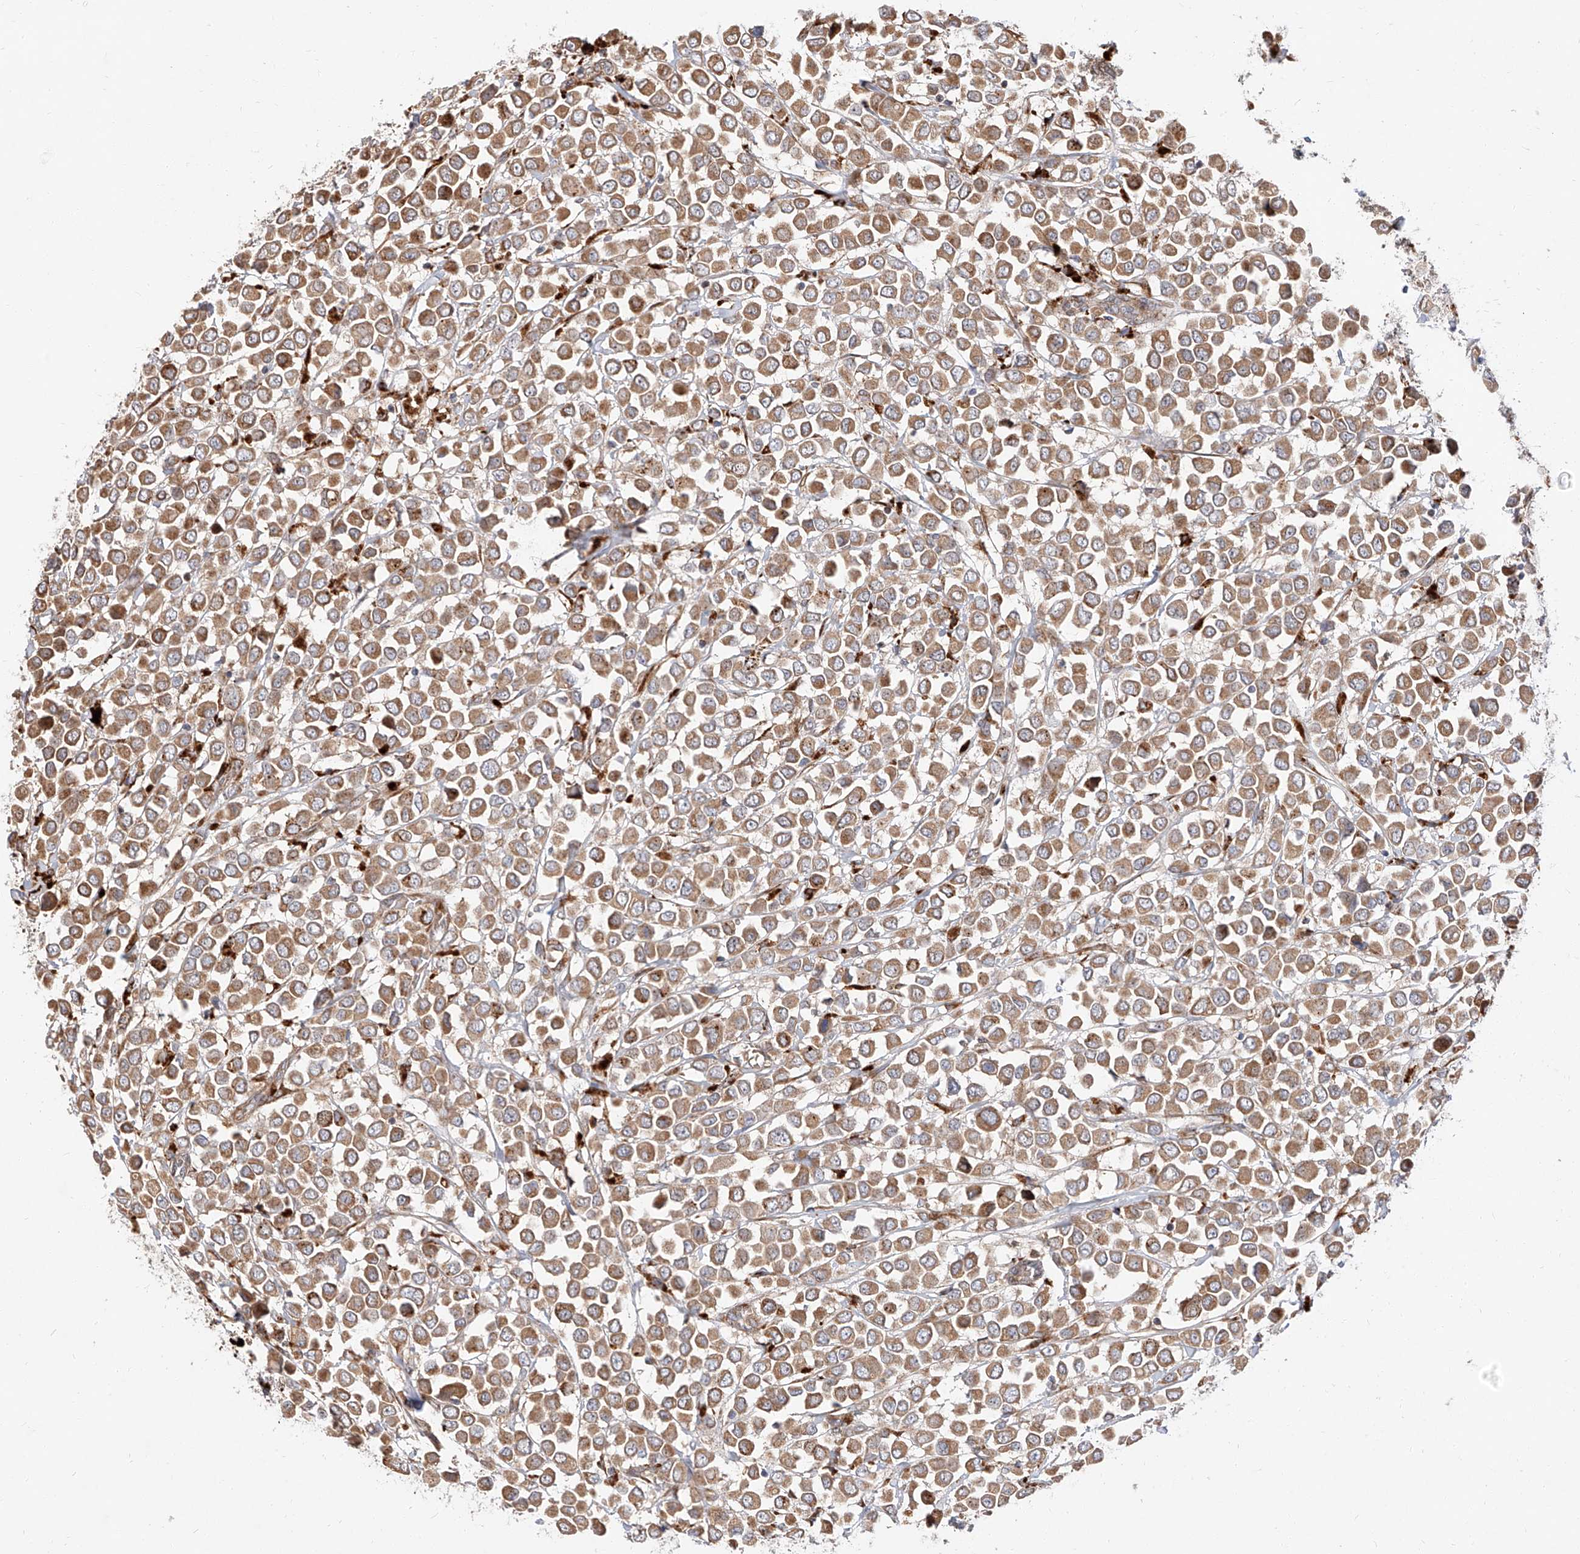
{"staining": {"intensity": "moderate", "quantity": ">75%", "location": "cytoplasmic/membranous"}, "tissue": "breast cancer", "cell_type": "Tumor cells", "image_type": "cancer", "snomed": [{"axis": "morphology", "description": "Duct carcinoma"}, {"axis": "topography", "description": "Breast"}], "caption": "An image showing moderate cytoplasmic/membranous expression in approximately >75% of tumor cells in breast intraductal carcinoma, as visualized by brown immunohistochemical staining.", "gene": "DIRAS3", "patient": {"sex": "female", "age": 61}}